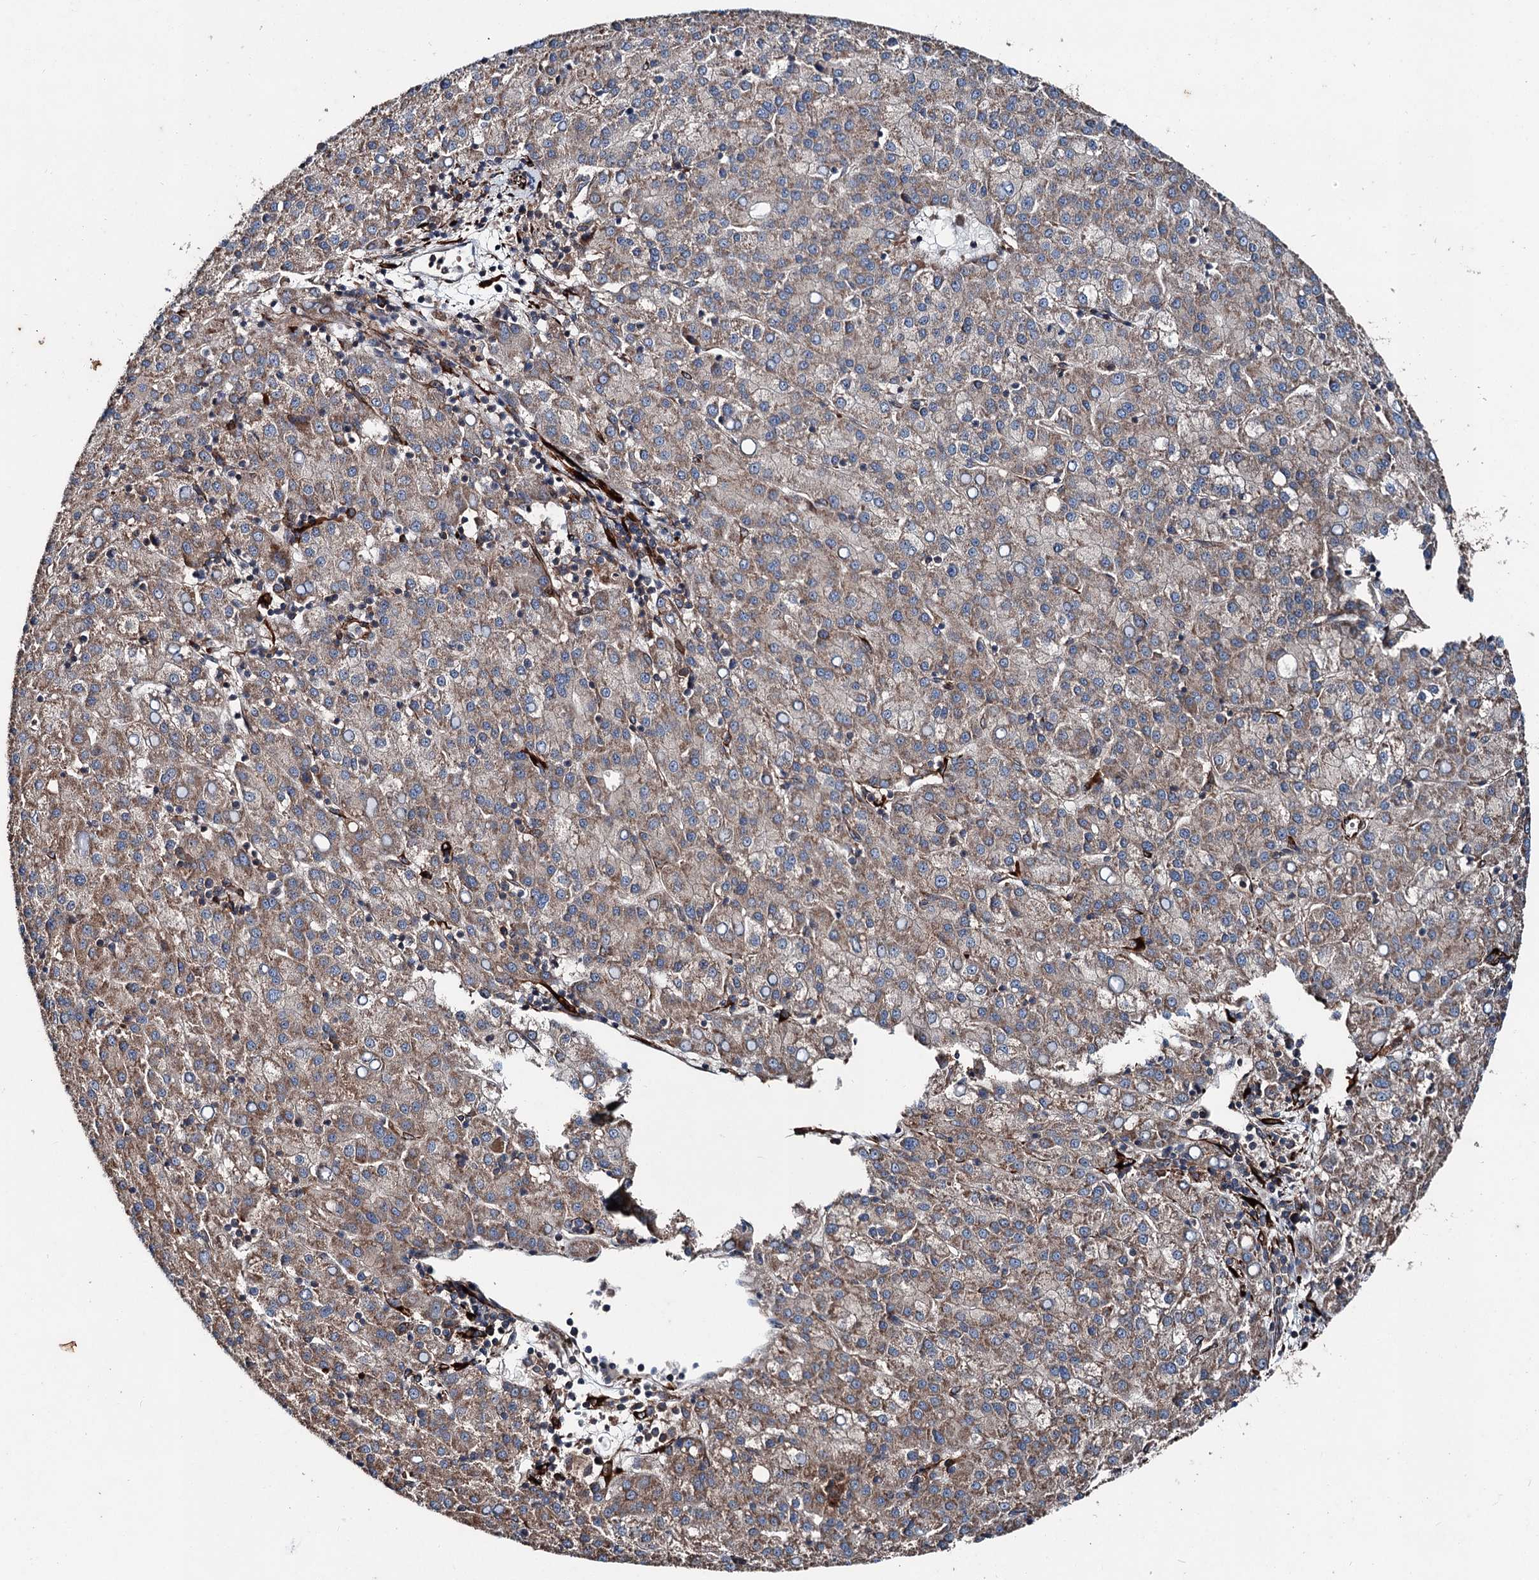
{"staining": {"intensity": "moderate", "quantity": ">75%", "location": "cytoplasmic/membranous"}, "tissue": "liver cancer", "cell_type": "Tumor cells", "image_type": "cancer", "snomed": [{"axis": "morphology", "description": "Carcinoma, Hepatocellular, NOS"}, {"axis": "topography", "description": "Liver"}], "caption": "The image demonstrates staining of hepatocellular carcinoma (liver), revealing moderate cytoplasmic/membranous protein positivity (brown color) within tumor cells.", "gene": "DDIAS", "patient": {"sex": "female", "age": 58}}